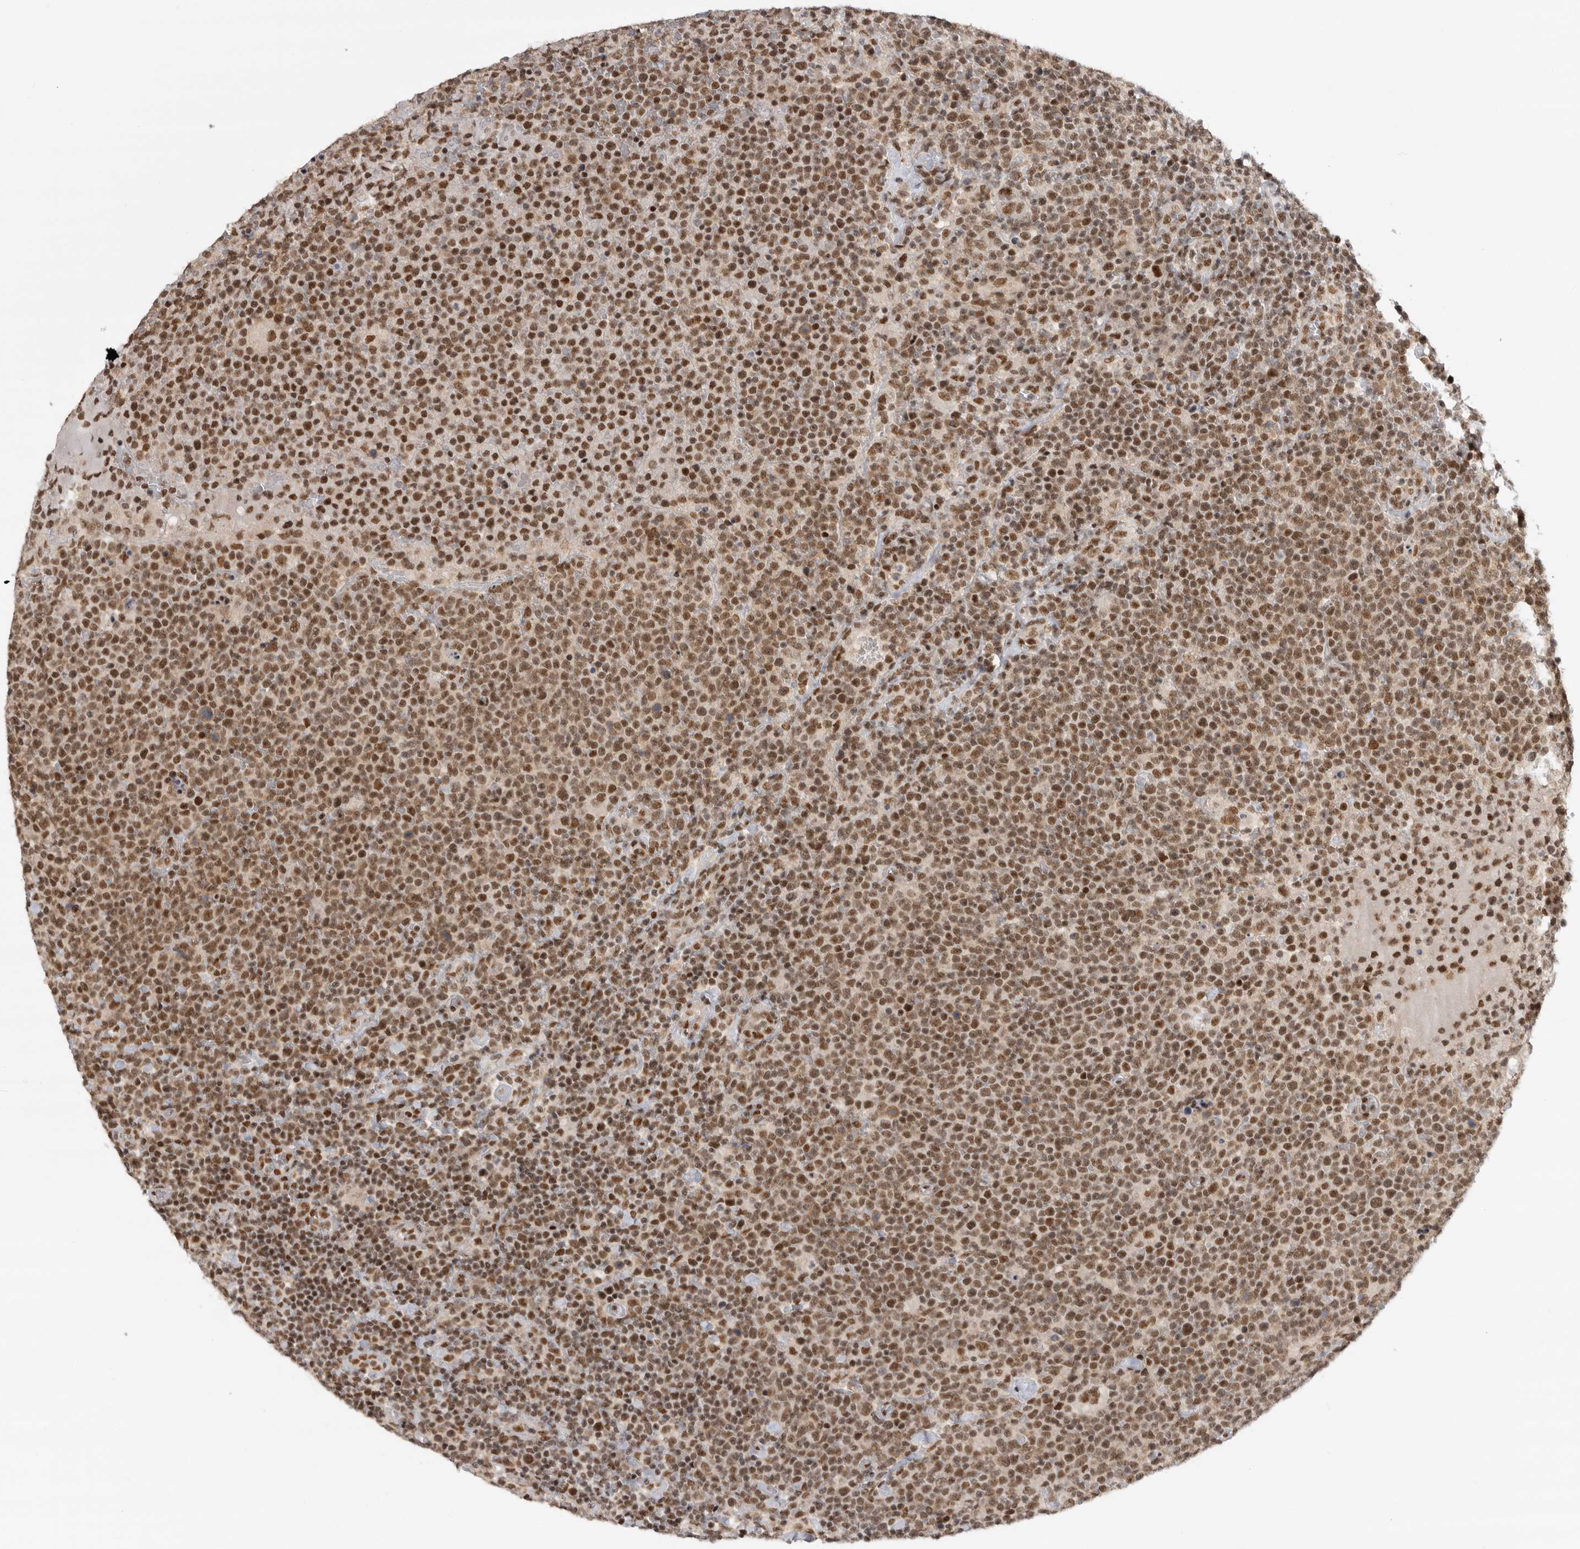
{"staining": {"intensity": "moderate", "quantity": ">75%", "location": "nuclear"}, "tissue": "lymphoma", "cell_type": "Tumor cells", "image_type": "cancer", "snomed": [{"axis": "morphology", "description": "Malignant lymphoma, non-Hodgkin's type, High grade"}, {"axis": "topography", "description": "Lymph node"}], "caption": "Brown immunohistochemical staining in human lymphoma demonstrates moderate nuclear staining in about >75% of tumor cells.", "gene": "ZNF830", "patient": {"sex": "male", "age": 61}}